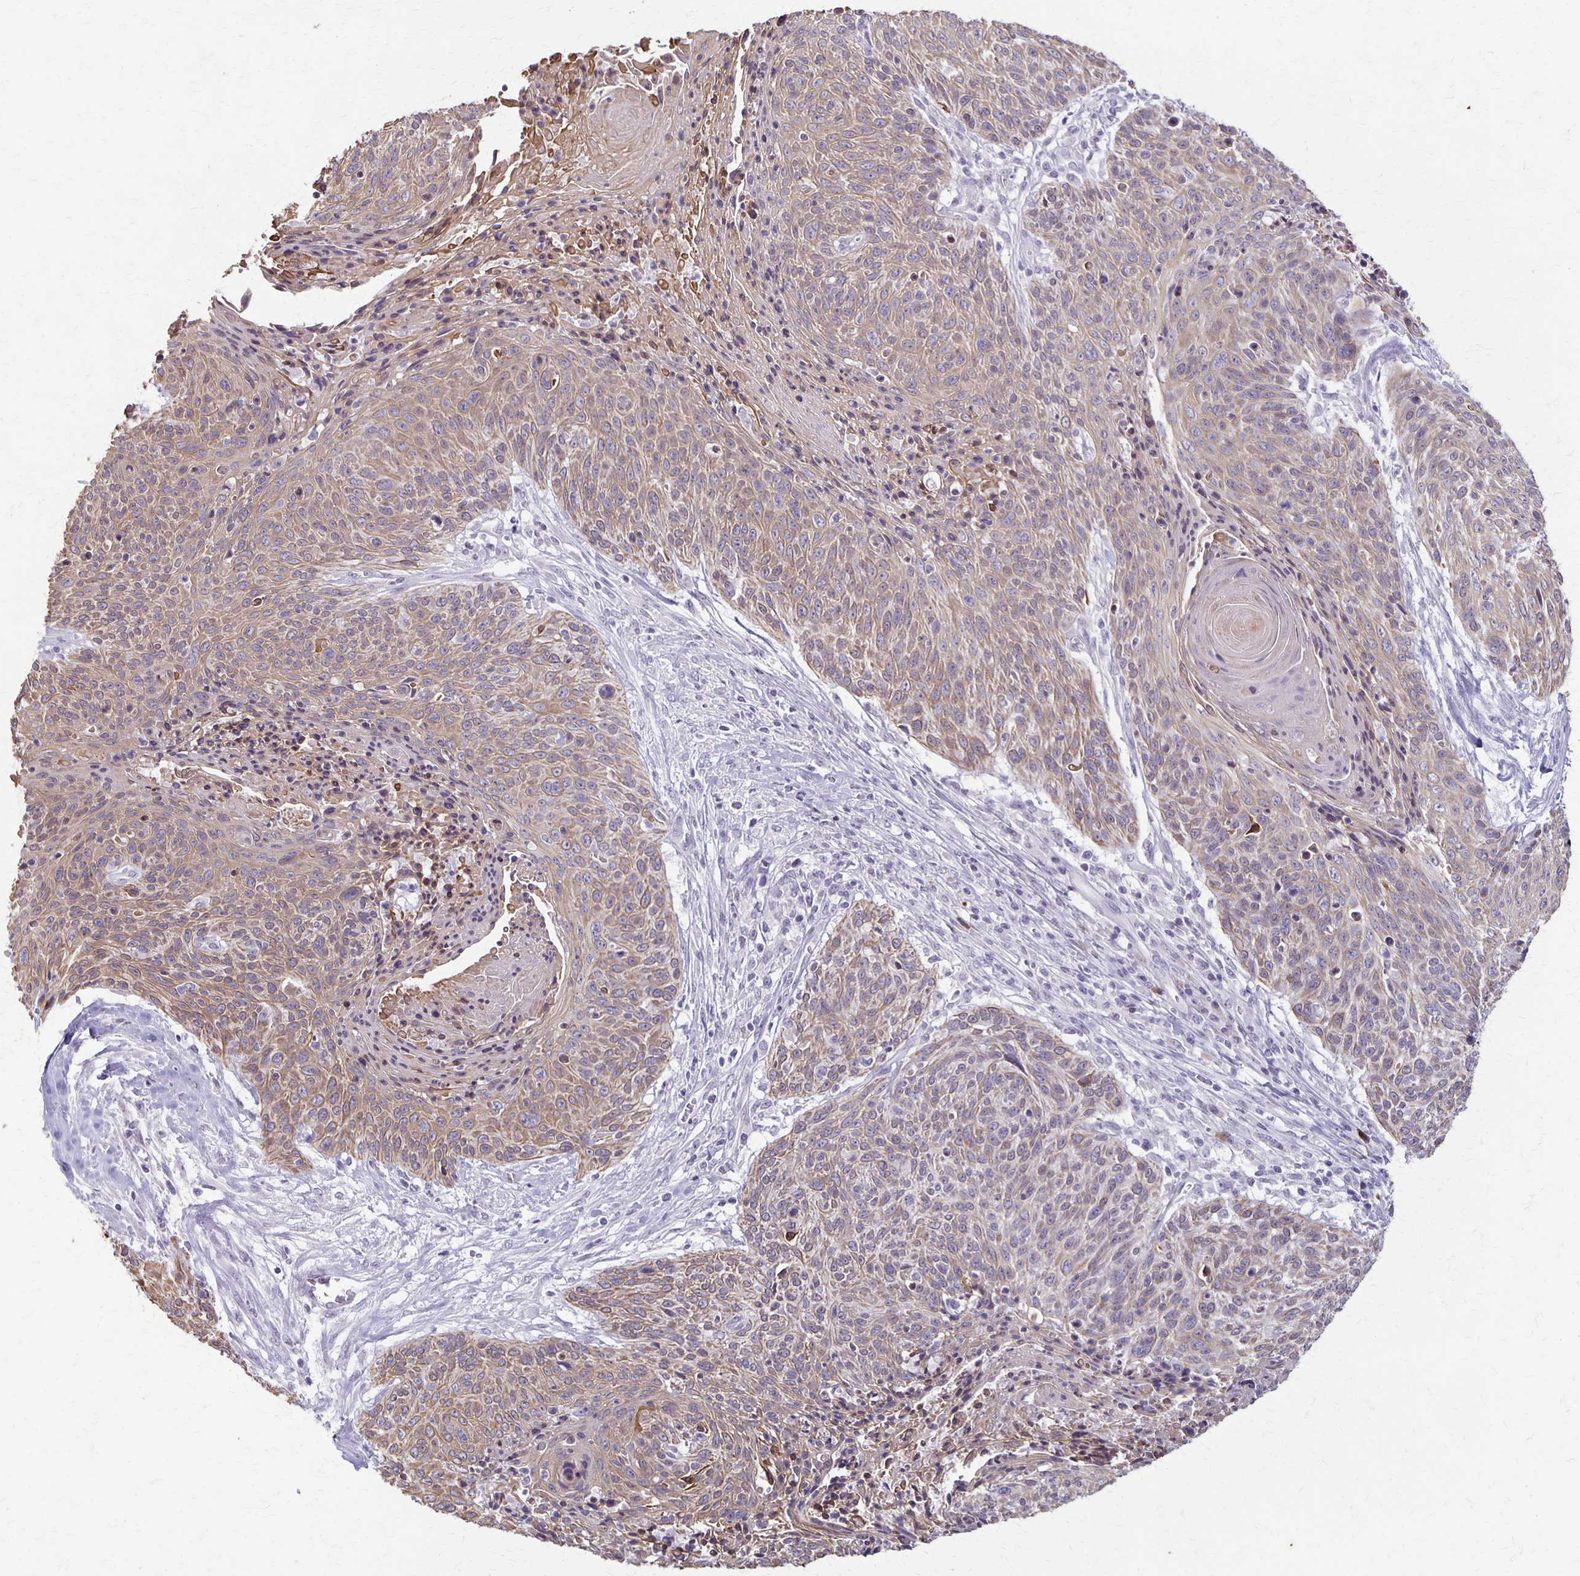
{"staining": {"intensity": "moderate", "quantity": ">75%", "location": "cytoplasmic/membranous"}, "tissue": "cervical cancer", "cell_type": "Tumor cells", "image_type": "cancer", "snomed": [{"axis": "morphology", "description": "Squamous cell carcinoma, NOS"}, {"axis": "topography", "description": "Cervix"}], "caption": "Immunohistochemical staining of human cervical squamous cell carcinoma shows medium levels of moderate cytoplasmic/membranous staining in approximately >75% of tumor cells.", "gene": "SLC35E2B", "patient": {"sex": "female", "age": 45}}